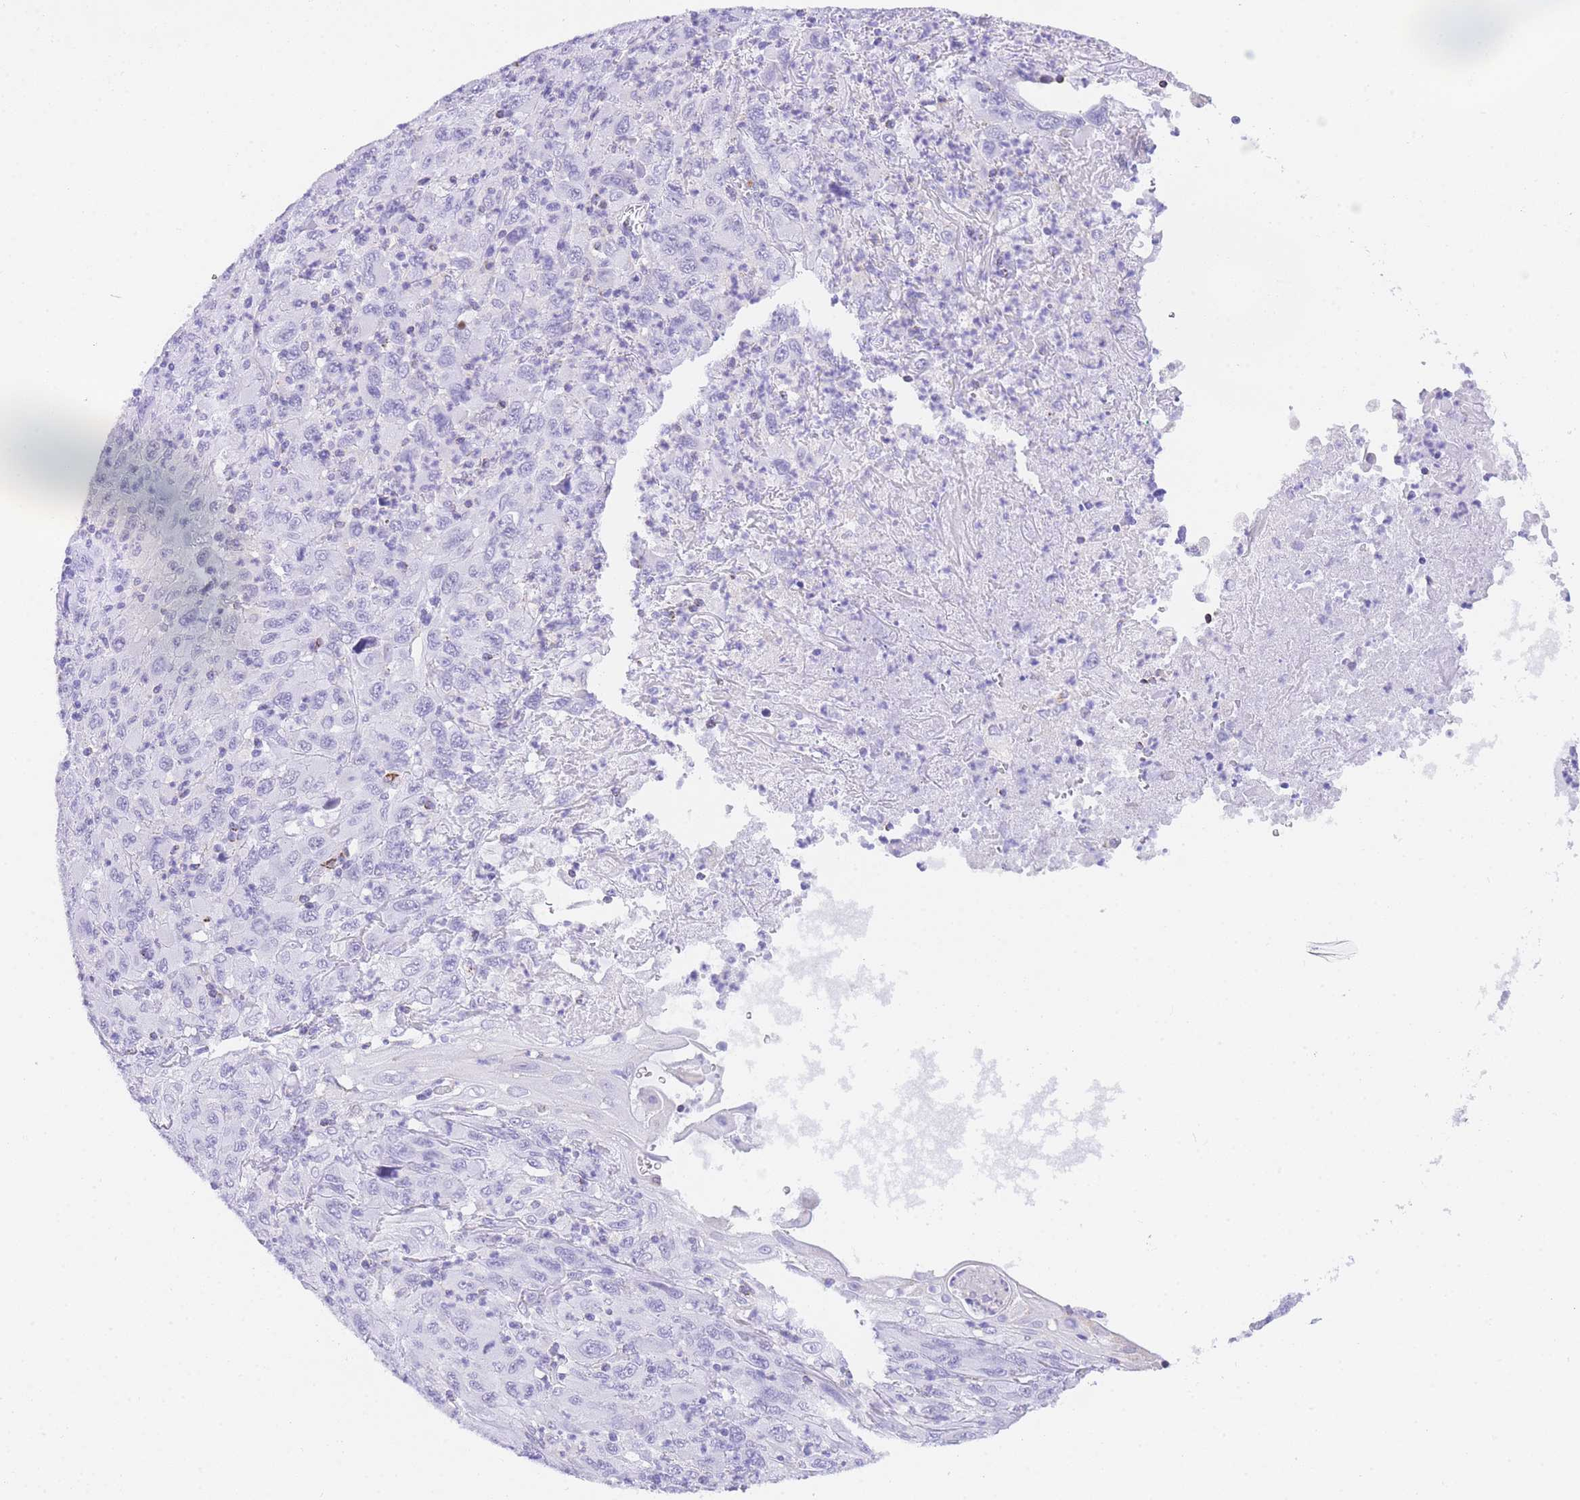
{"staining": {"intensity": "negative", "quantity": "none", "location": "none"}, "tissue": "melanoma", "cell_type": "Tumor cells", "image_type": "cancer", "snomed": [{"axis": "morphology", "description": "Malignant melanoma, Metastatic site"}, {"axis": "topography", "description": "Skin"}], "caption": "Tumor cells show no significant protein expression in melanoma. Brightfield microscopy of IHC stained with DAB (3,3'-diaminobenzidine) (brown) and hematoxylin (blue), captured at high magnification.", "gene": "NKD2", "patient": {"sex": "female", "age": 56}}